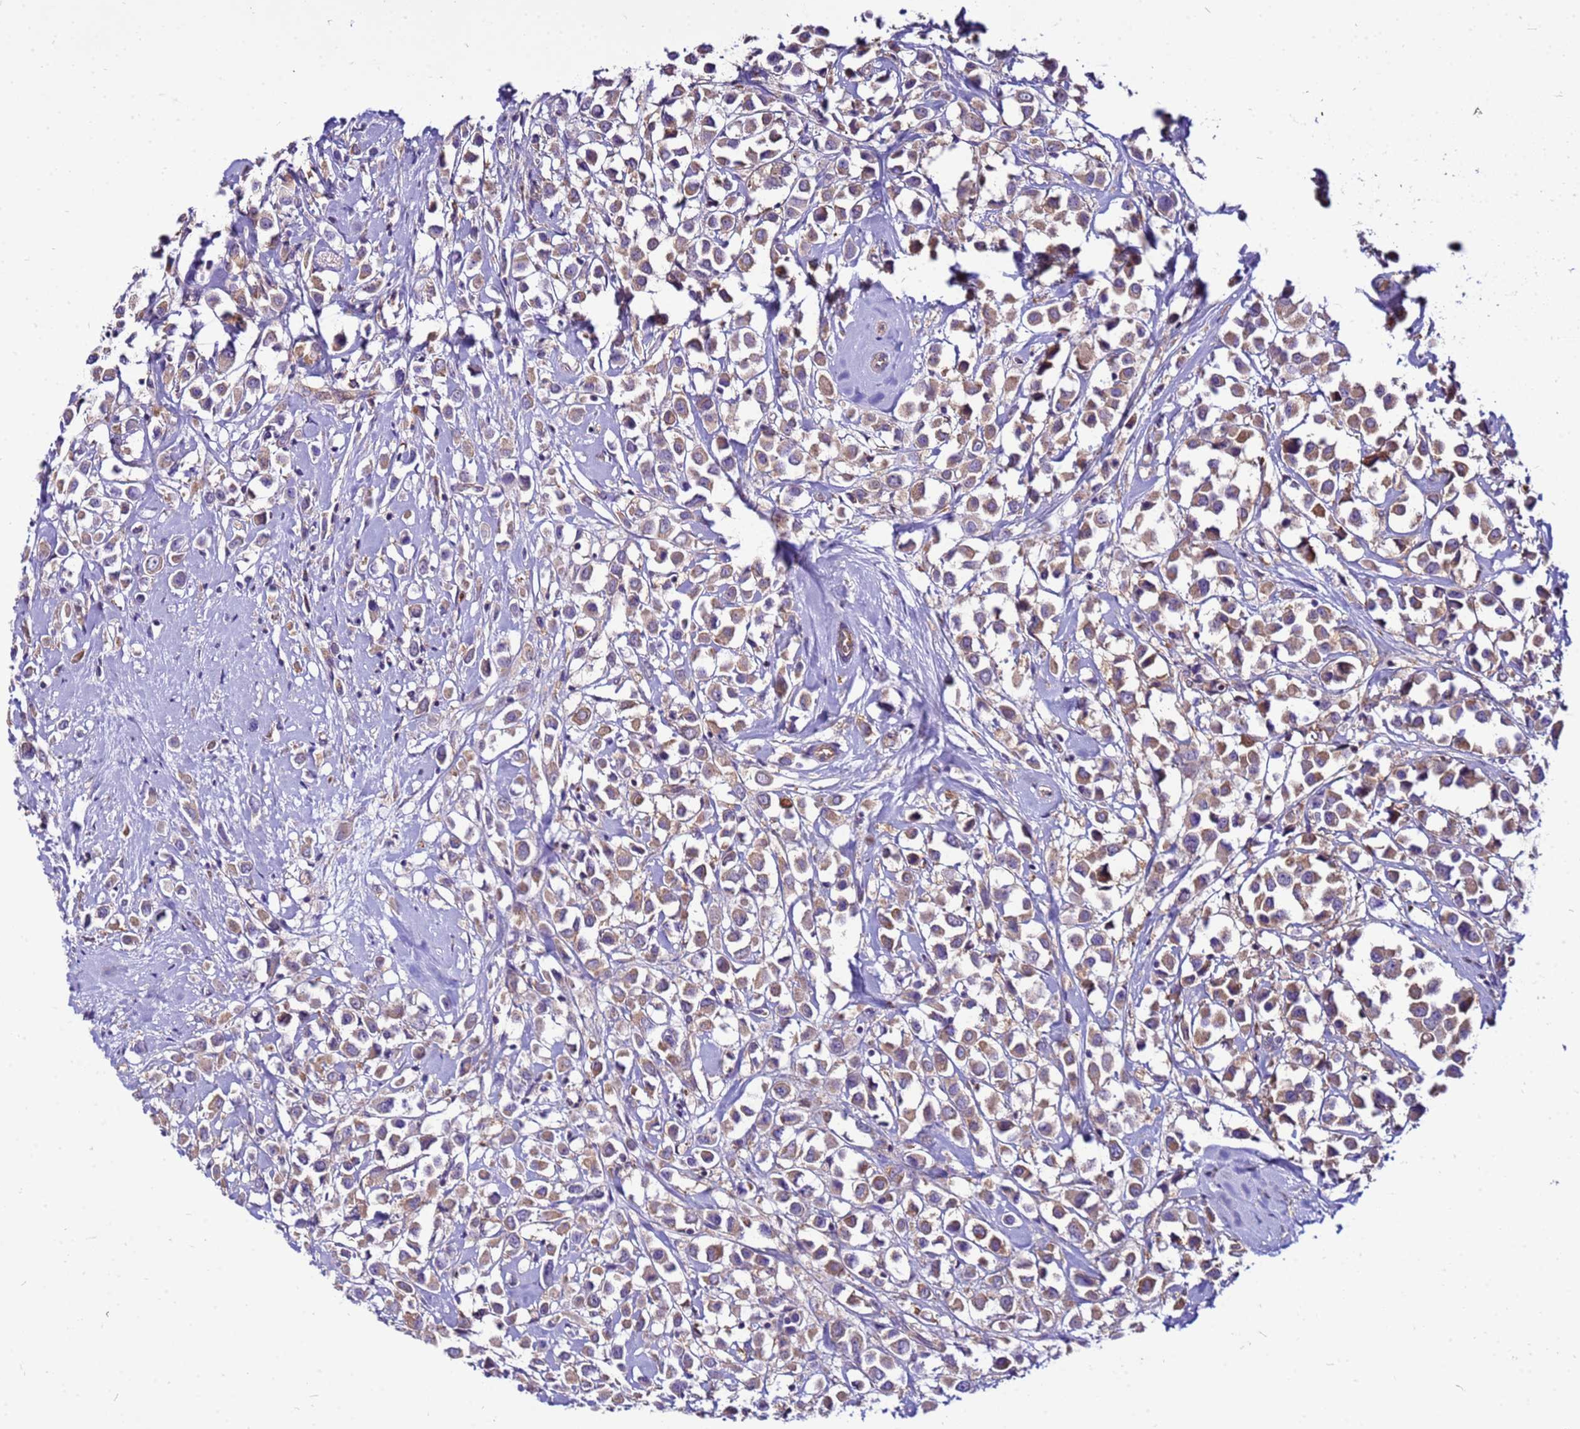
{"staining": {"intensity": "weak", "quantity": ">75%", "location": "cytoplasmic/membranous"}, "tissue": "breast cancer", "cell_type": "Tumor cells", "image_type": "cancer", "snomed": [{"axis": "morphology", "description": "Duct carcinoma"}, {"axis": "topography", "description": "Breast"}], "caption": "Breast cancer stained for a protein (brown) demonstrates weak cytoplasmic/membranous positive staining in about >75% of tumor cells.", "gene": "PKD1", "patient": {"sex": "female", "age": 87}}